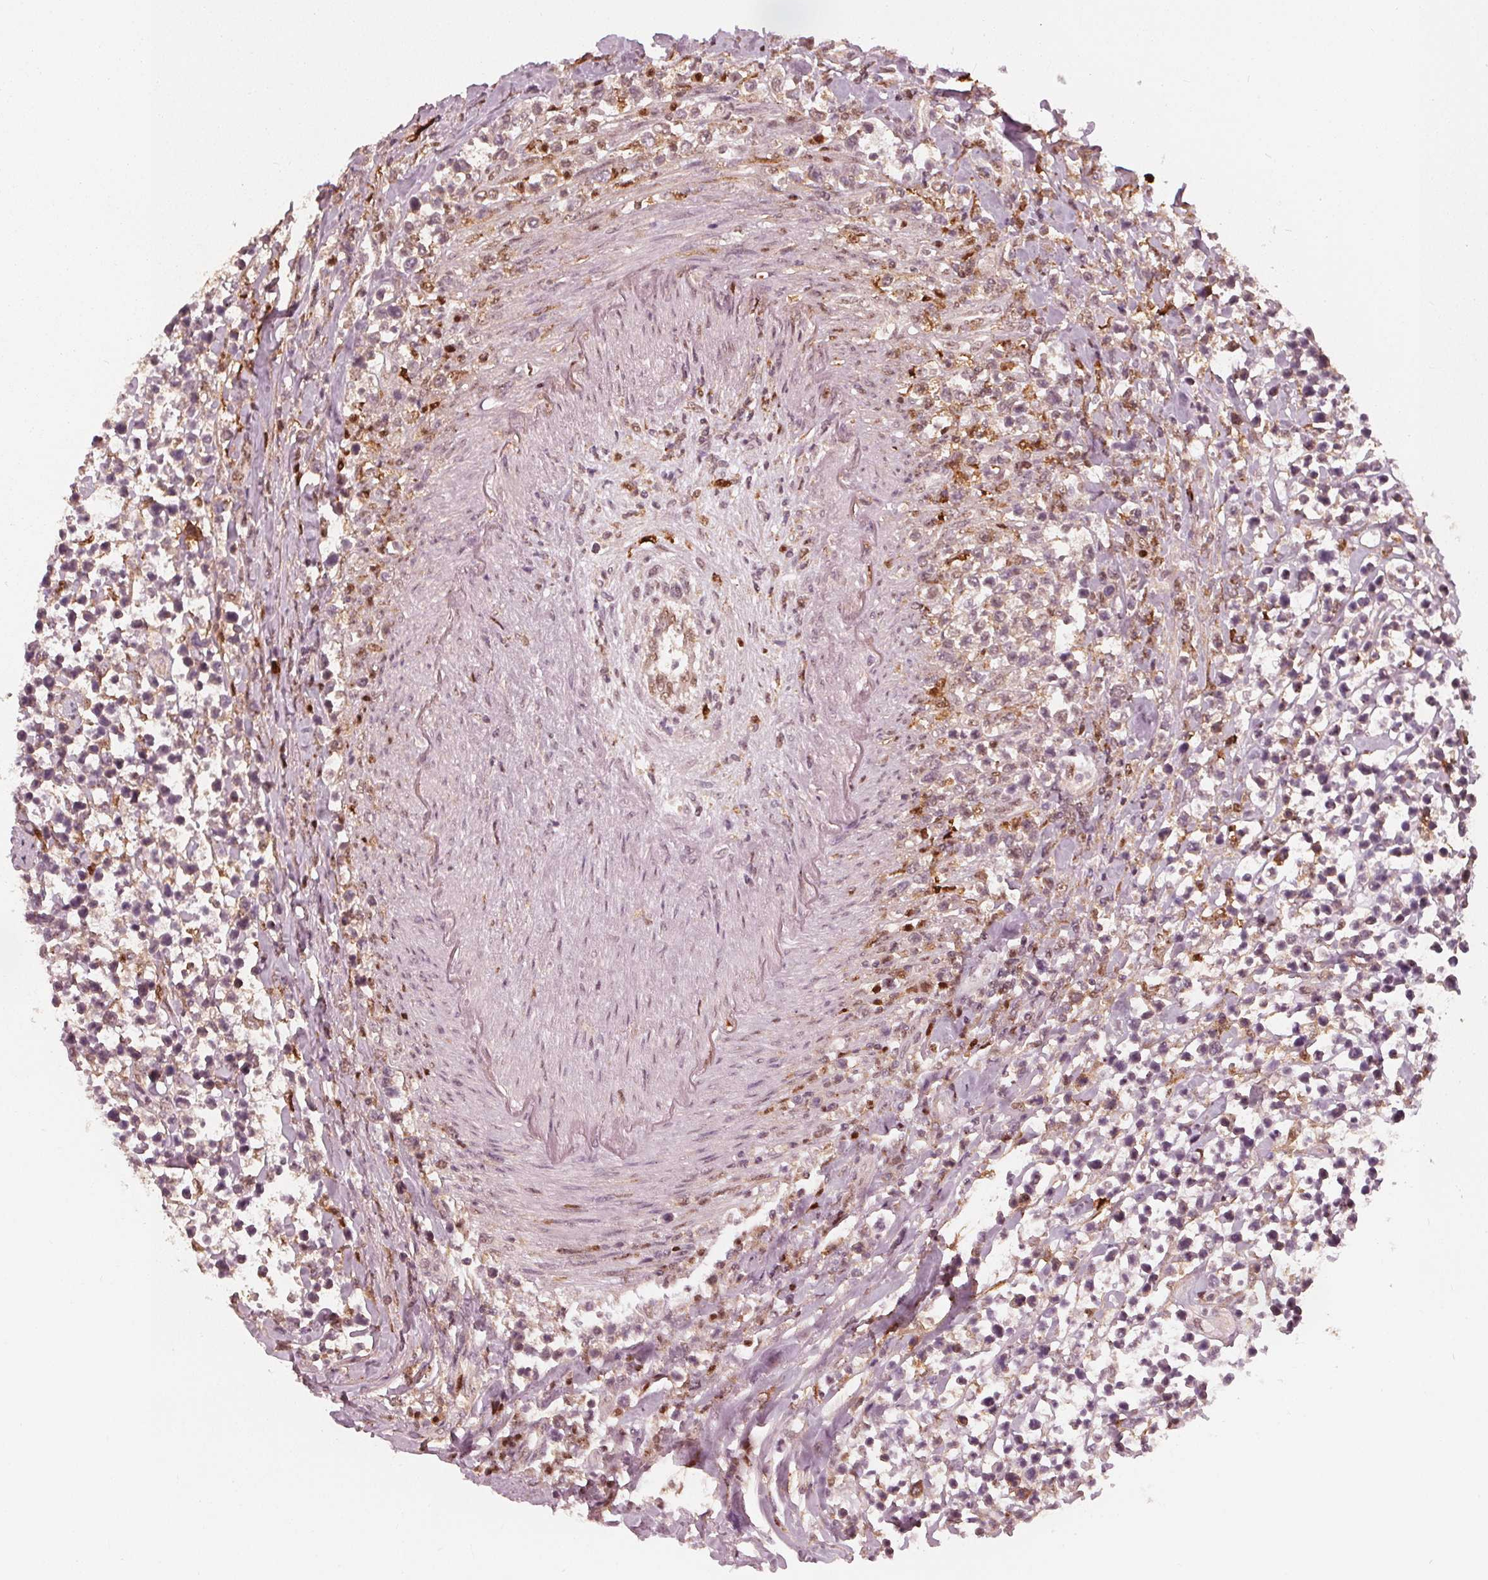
{"staining": {"intensity": "moderate", "quantity": "<25%", "location": "nuclear"}, "tissue": "lymphoma", "cell_type": "Tumor cells", "image_type": "cancer", "snomed": [{"axis": "morphology", "description": "Malignant lymphoma, non-Hodgkin's type, High grade"}, {"axis": "topography", "description": "Soft tissue"}], "caption": "A micrograph of high-grade malignant lymphoma, non-Hodgkin's type stained for a protein demonstrates moderate nuclear brown staining in tumor cells.", "gene": "SQSTM1", "patient": {"sex": "female", "age": 56}}